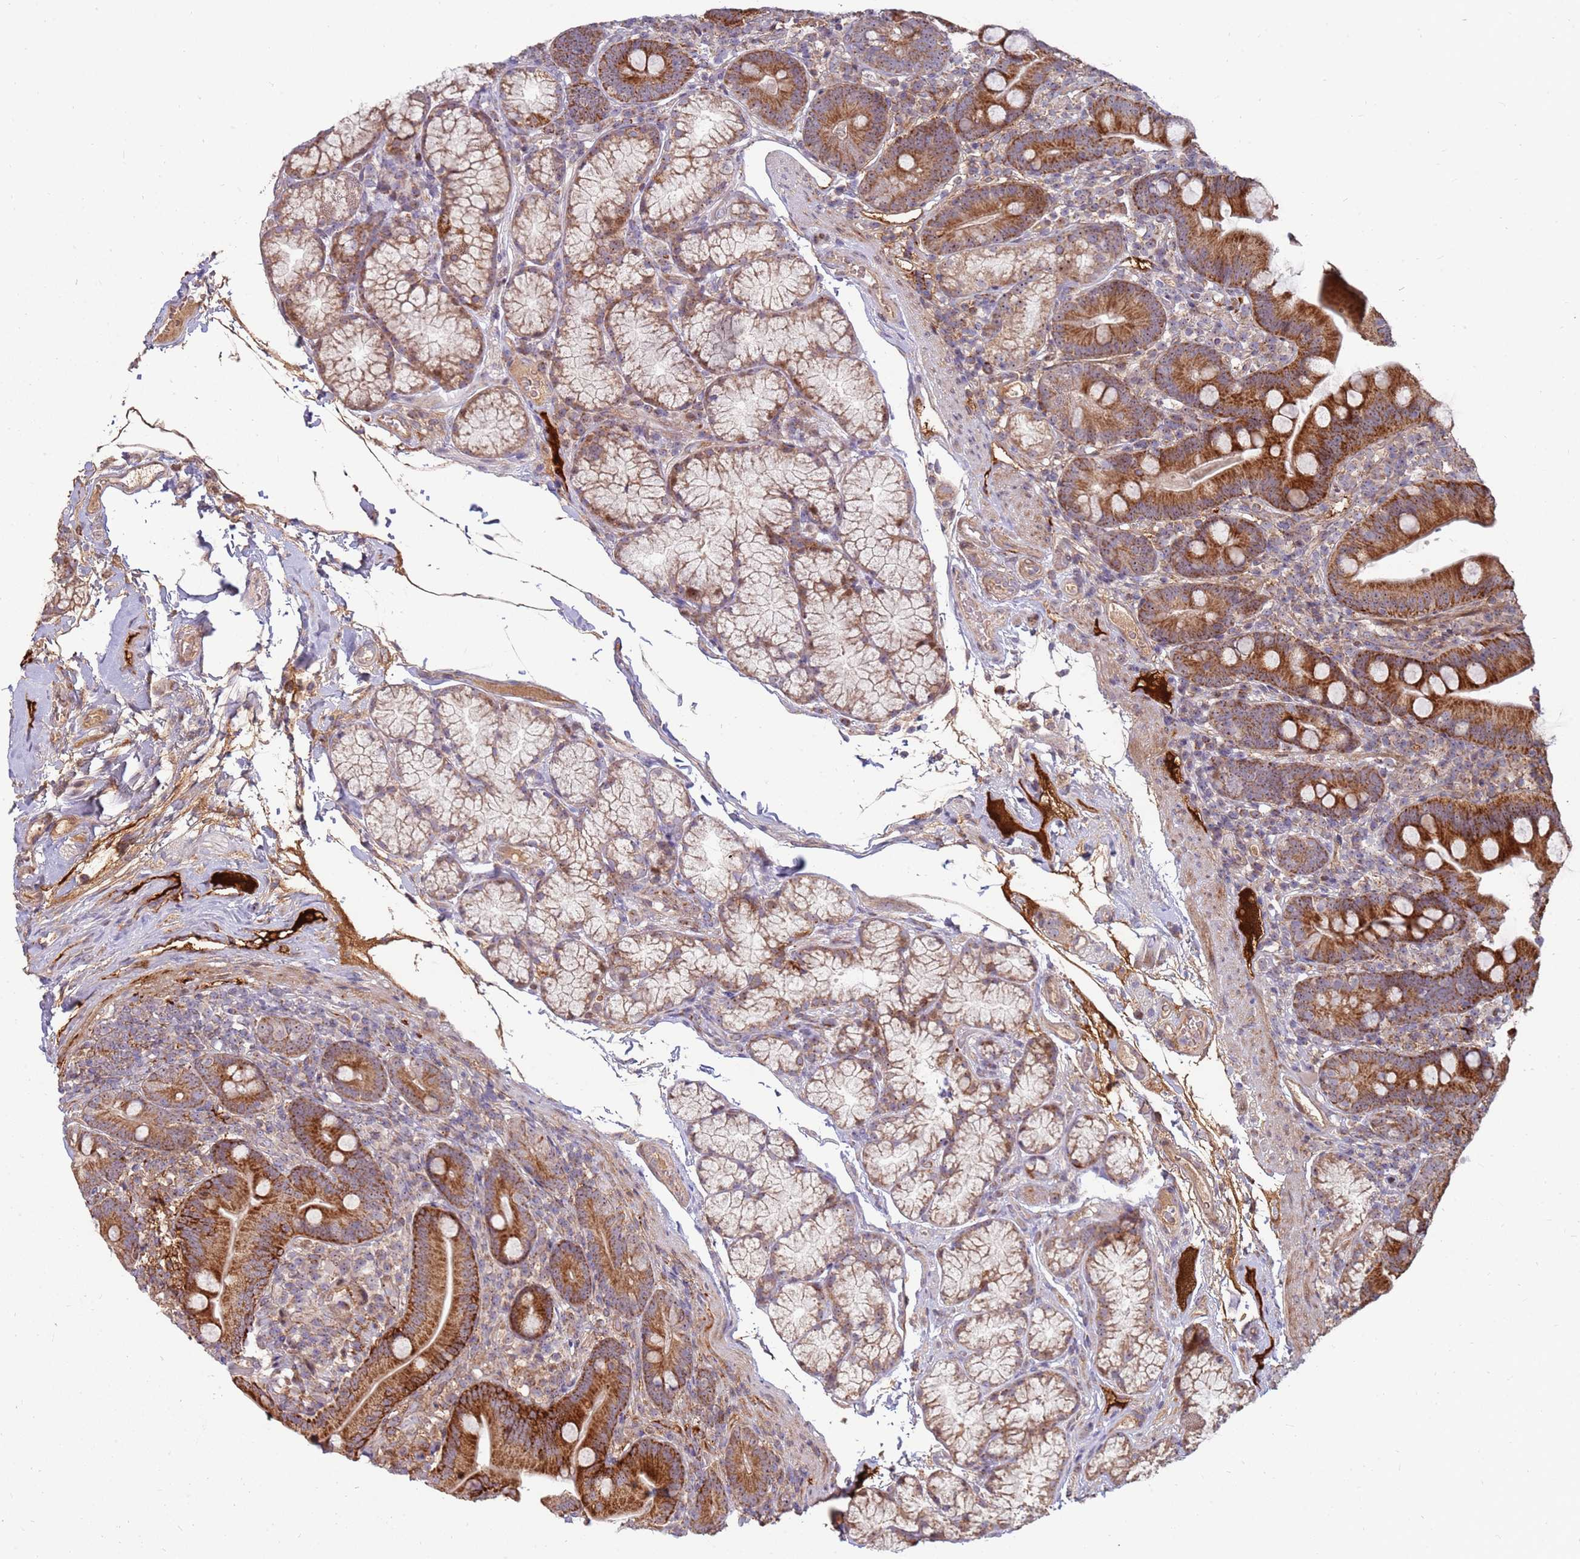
{"staining": {"intensity": "strong", "quantity": ">75%", "location": "cytoplasmic/membranous"}, "tissue": "duodenum", "cell_type": "Glandular cells", "image_type": "normal", "snomed": [{"axis": "morphology", "description": "Normal tissue, NOS"}, {"axis": "topography", "description": "Duodenum"}], "caption": "Brown immunohistochemical staining in normal duodenum displays strong cytoplasmic/membranous positivity in about >75% of glandular cells.", "gene": "KIF25", "patient": {"sex": "female", "age": 67}}